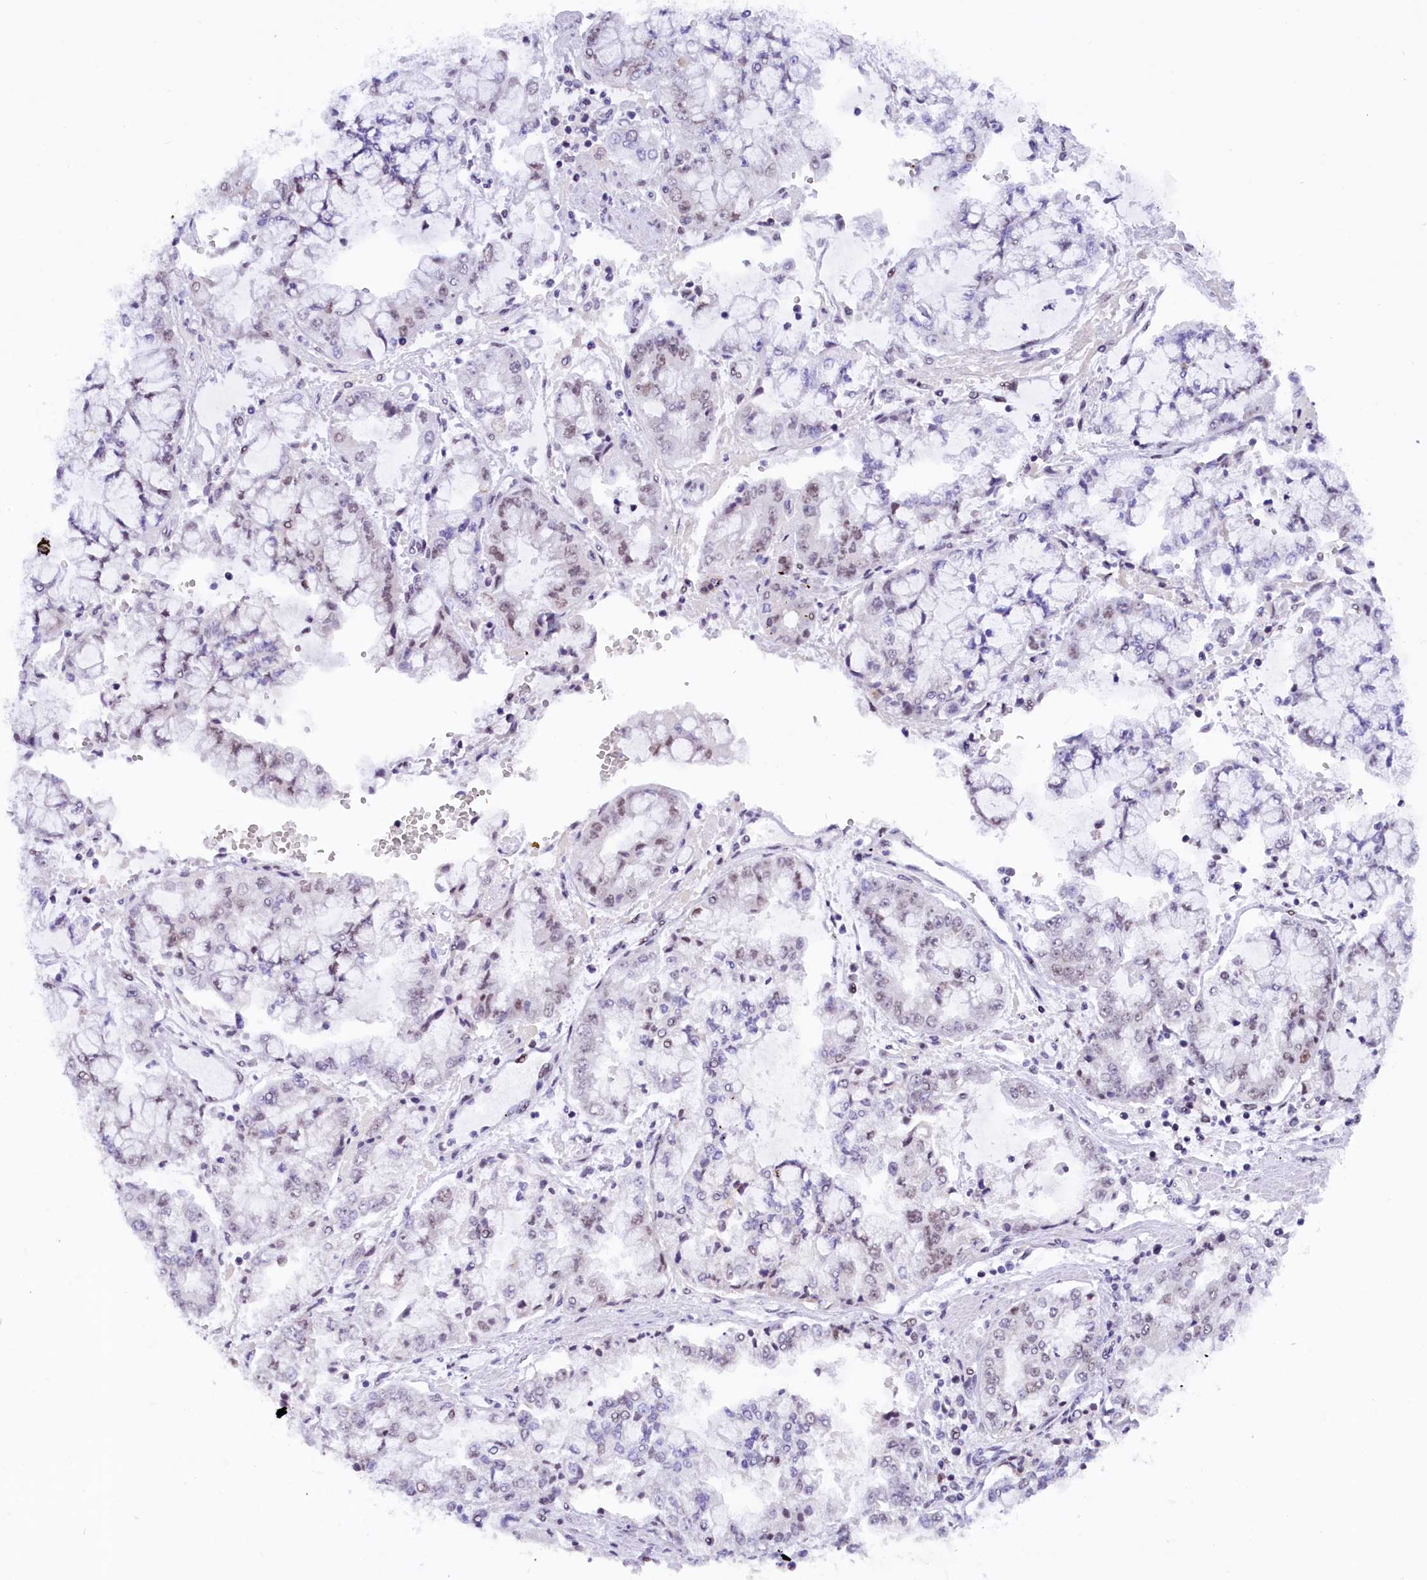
{"staining": {"intensity": "weak", "quantity": "<25%", "location": "nuclear"}, "tissue": "stomach cancer", "cell_type": "Tumor cells", "image_type": "cancer", "snomed": [{"axis": "morphology", "description": "Adenocarcinoma, NOS"}, {"axis": "topography", "description": "Stomach"}], "caption": "A high-resolution histopathology image shows immunohistochemistry staining of stomach cancer, which shows no significant positivity in tumor cells.", "gene": "CDYL2", "patient": {"sex": "male", "age": 76}}